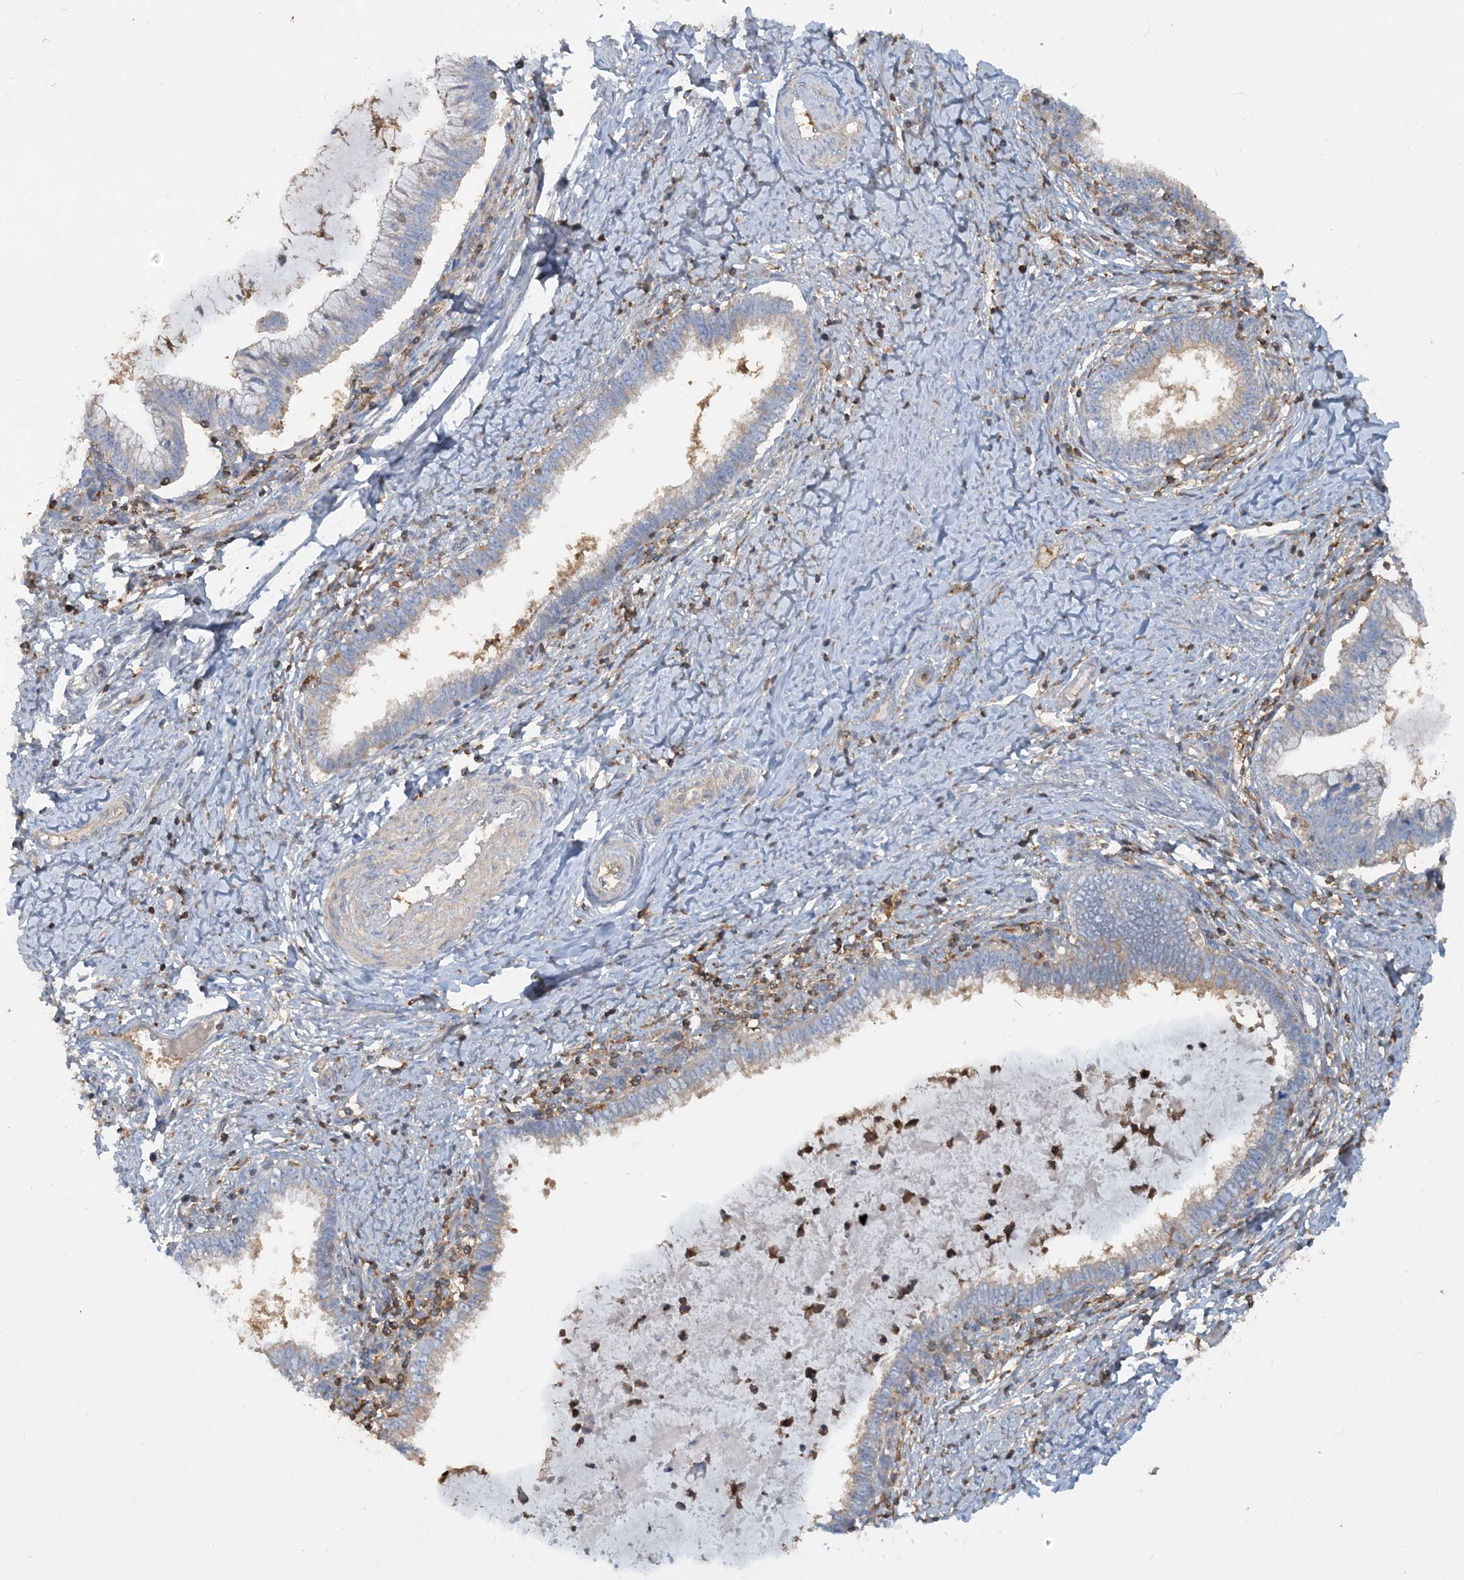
{"staining": {"intensity": "weak", "quantity": "<25%", "location": "cytoplasmic/membranous"}, "tissue": "cervical cancer", "cell_type": "Tumor cells", "image_type": "cancer", "snomed": [{"axis": "morphology", "description": "Adenocarcinoma, NOS"}, {"axis": "topography", "description": "Cervix"}], "caption": "There is no significant staining in tumor cells of adenocarcinoma (cervical).", "gene": "SFMBT2", "patient": {"sex": "female", "age": 36}}